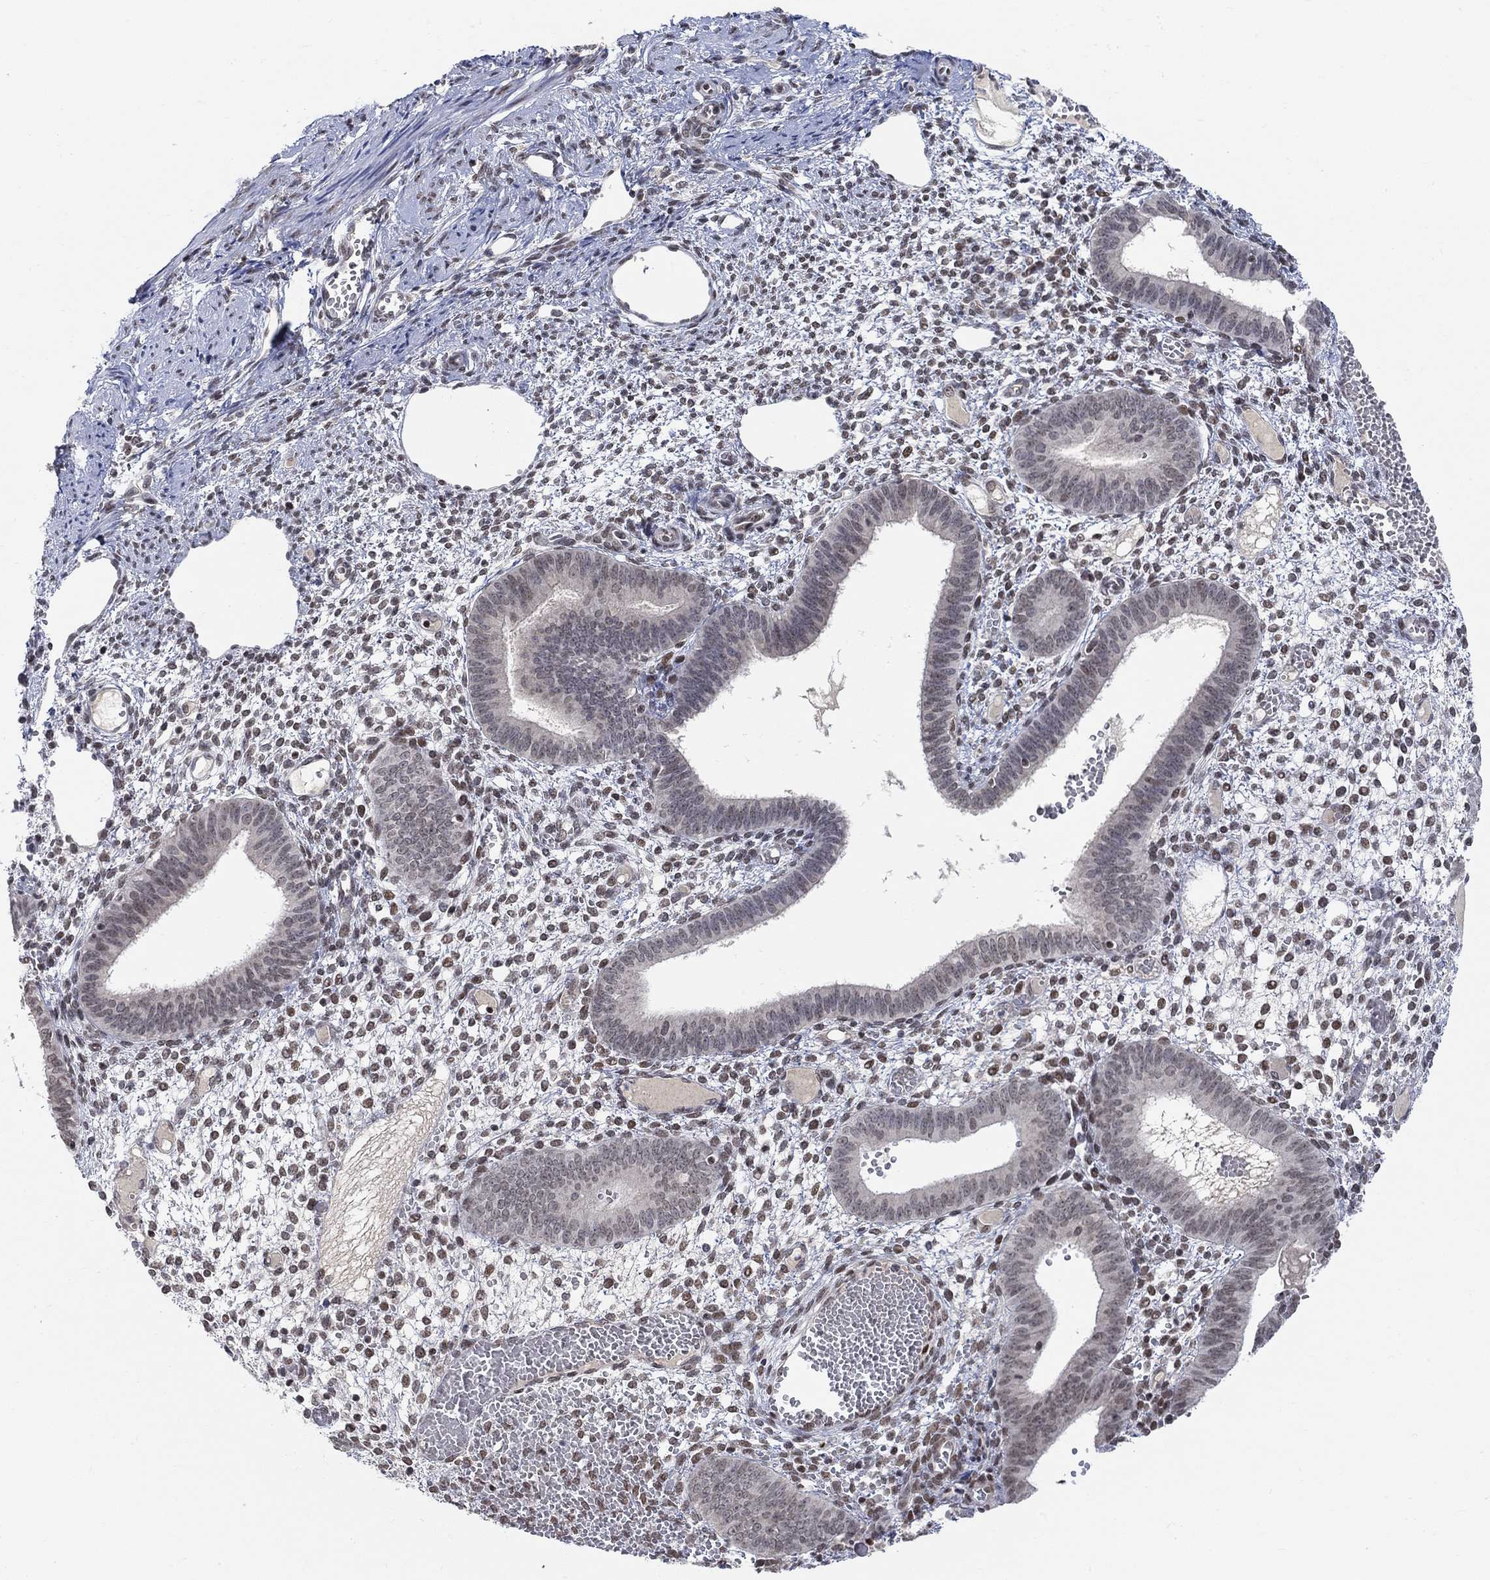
{"staining": {"intensity": "moderate", "quantity": ">75%", "location": "nuclear"}, "tissue": "endometrium", "cell_type": "Cells in endometrial stroma", "image_type": "normal", "snomed": [{"axis": "morphology", "description": "Normal tissue, NOS"}, {"axis": "topography", "description": "Endometrium"}], "caption": "The image exhibits immunohistochemical staining of unremarkable endometrium. There is moderate nuclear positivity is identified in approximately >75% of cells in endometrial stroma.", "gene": "KLF12", "patient": {"sex": "female", "age": 42}}